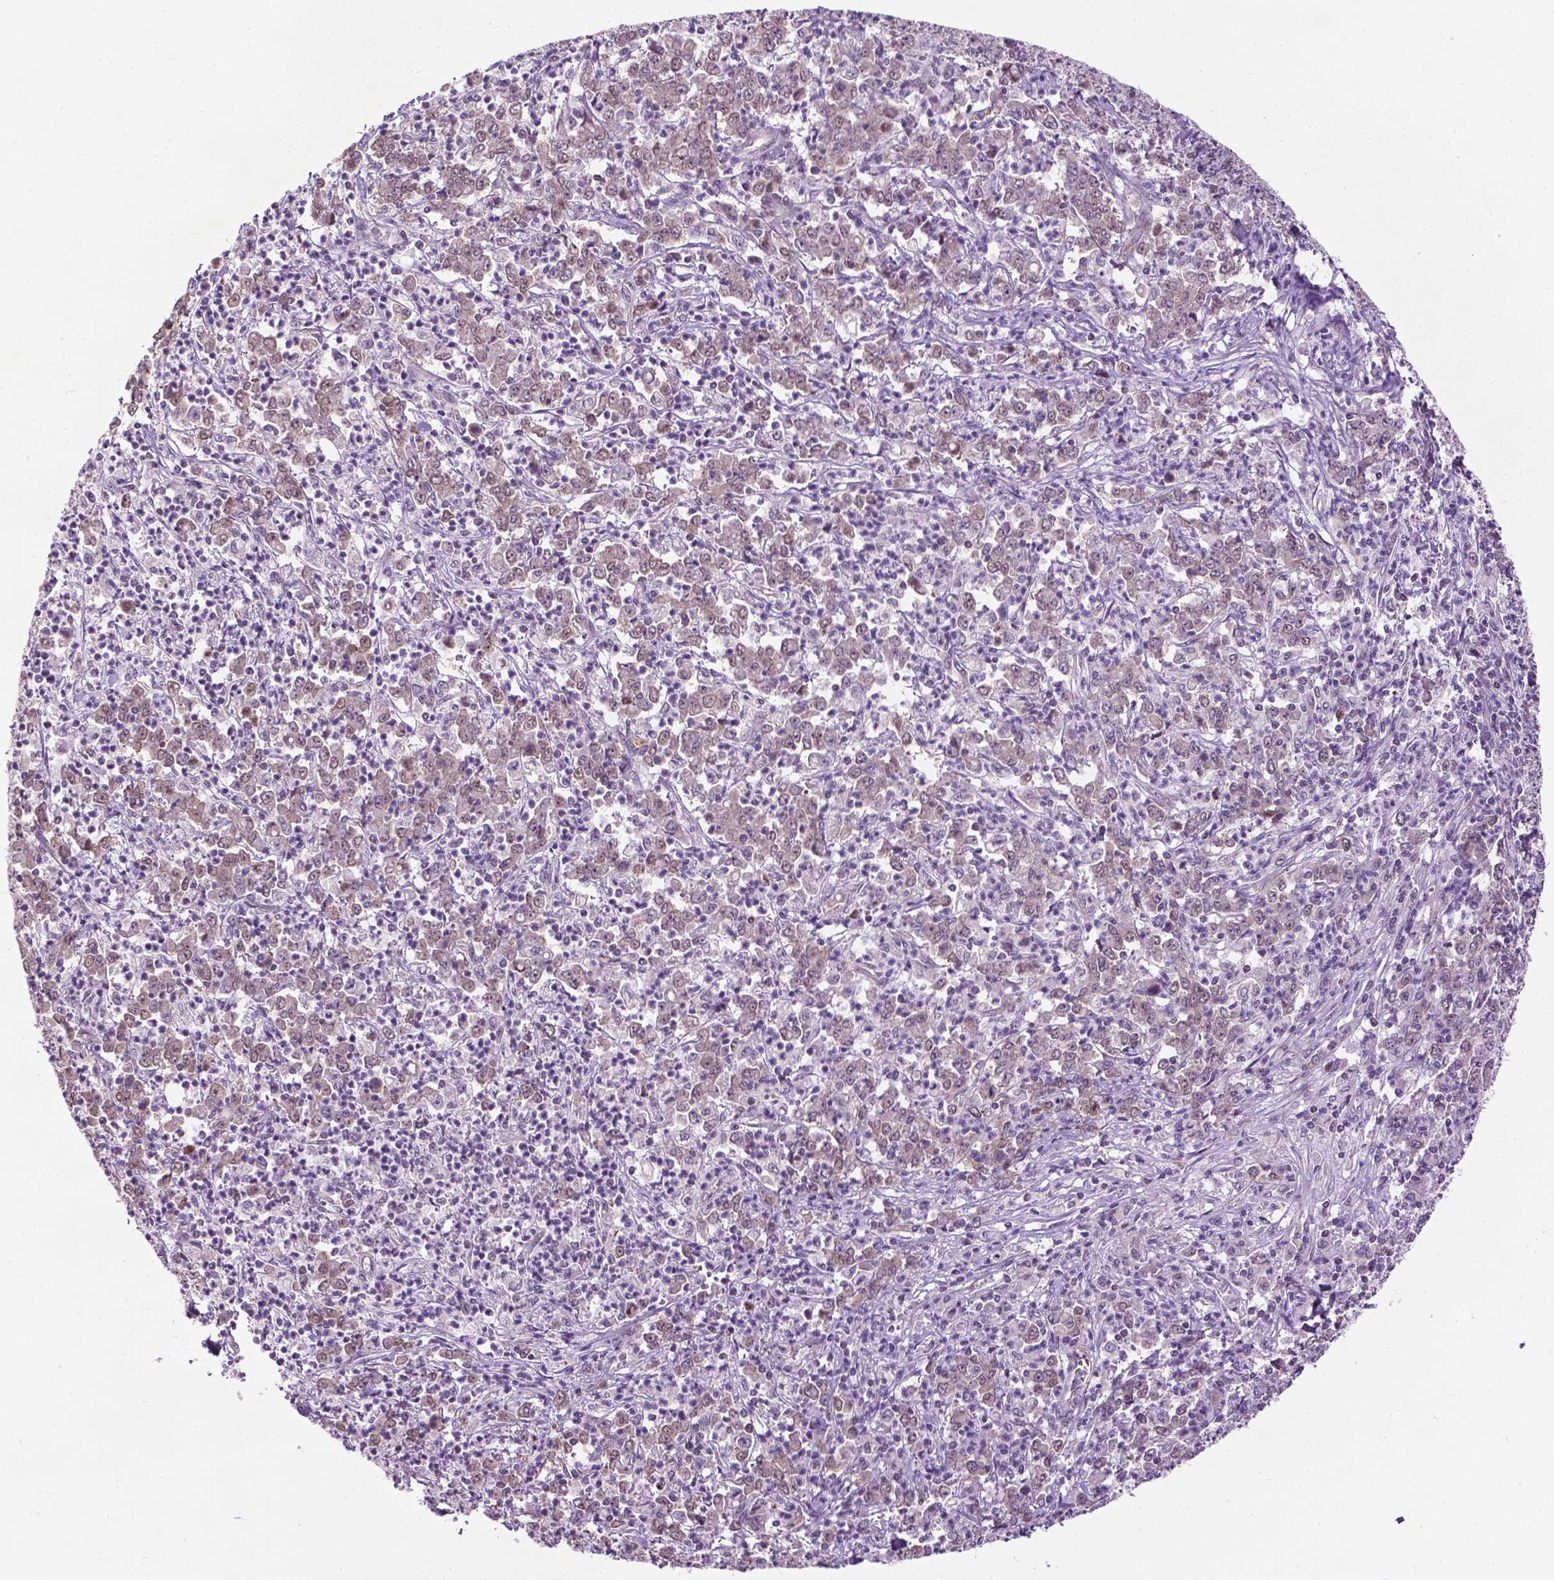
{"staining": {"intensity": "weak", "quantity": "25%-75%", "location": "nuclear"}, "tissue": "stomach cancer", "cell_type": "Tumor cells", "image_type": "cancer", "snomed": [{"axis": "morphology", "description": "Adenocarcinoma, NOS"}, {"axis": "topography", "description": "Stomach, lower"}], "caption": "Adenocarcinoma (stomach) tissue reveals weak nuclear expression in about 25%-75% of tumor cells", "gene": "ZNF41", "patient": {"sex": "female", "age": 71}}